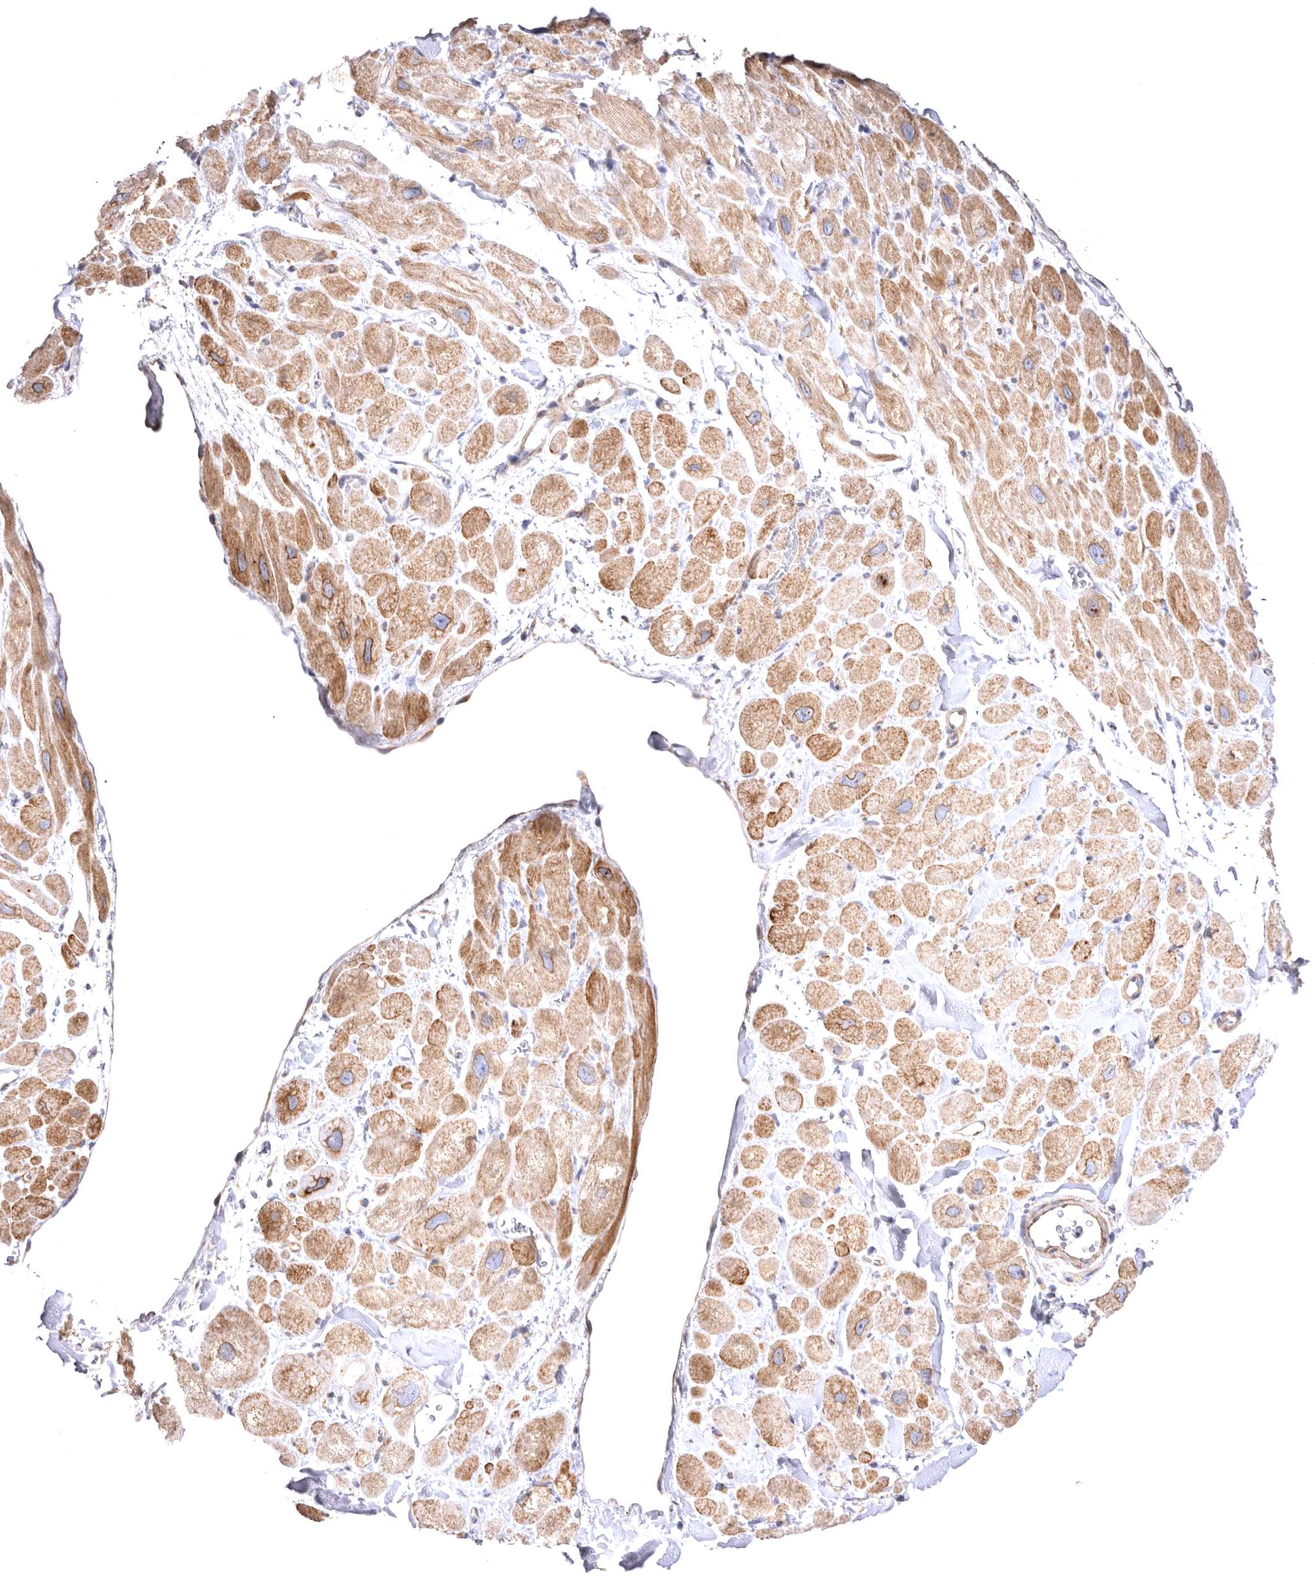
{"staining": {"intensity": "moderate", "quantity": "25%-75%", "location": "cytoplasmic/membranous"}, "tissue": "heart muscle", "cell_type": "Cardiomyocytes", "image_type": "normal", "snomed": [{"axis": "morphology", "description": "Normal tissue, NOS"}, {"axis": "topography", "description": "Heart"}], "caption": "Brown immunohistochemical staining in unremarkable heart muscle displays moderate cytoplasmic/membranous expression in about 25%-75% of cardiomyocytes. The staining is performed using DAB brown chromogen to label protein expression. The nuclei are counter-stained blue using hematoxylin.", "gene": "VPS45", "patient": {"sex": "male", "age": 49}}